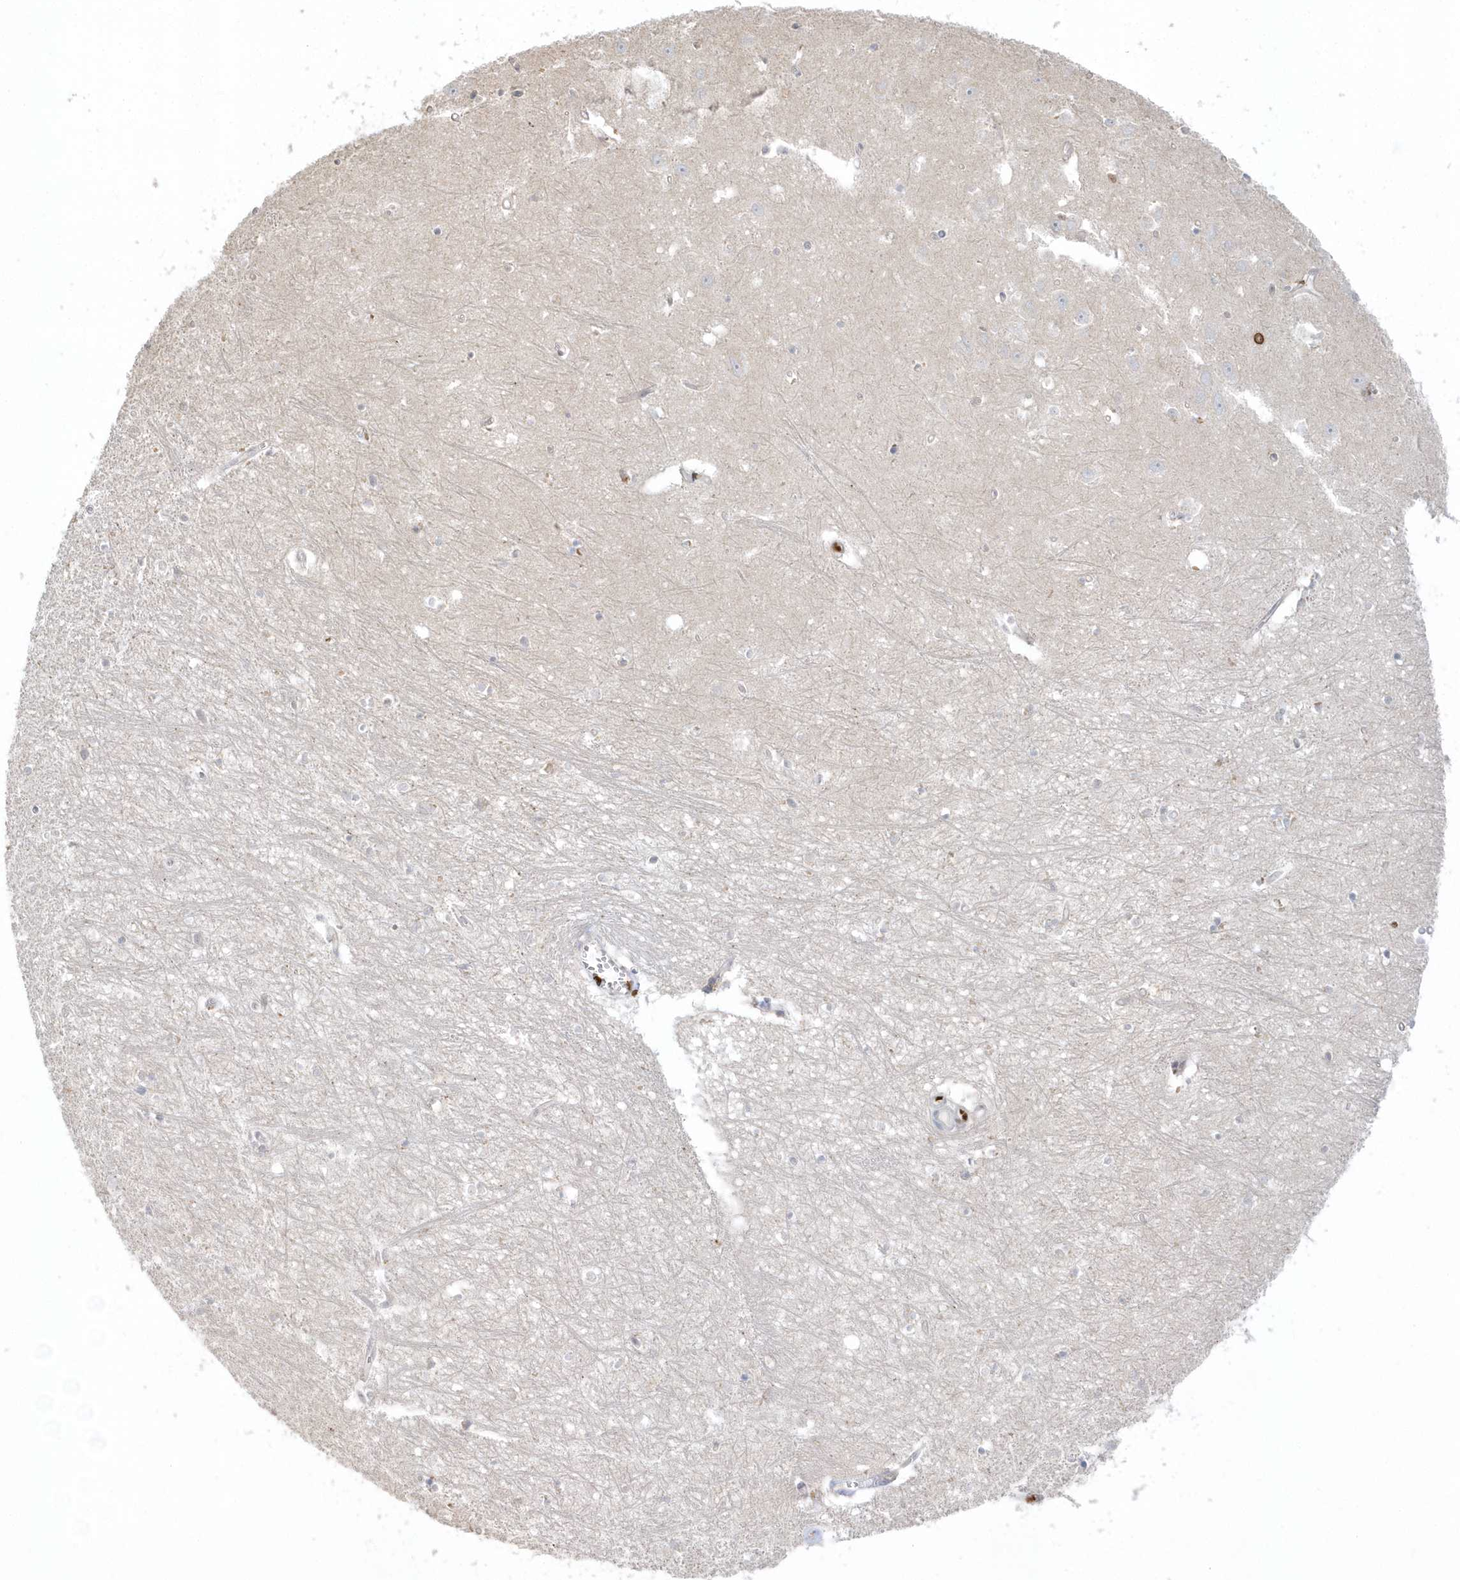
{"staining": {"intensity": "negative", "quantity": "none", "location": "none"}, "tissue": "hippocampus", "cell_type": "Glial cells", "image_type": "normal", "snomed": [{"axis": "morphology", "description": "Normal tissue, NOS"}, {"axis": "topography", "description": "Hippocampus"}], "caption": "Glial cells are negative for brown protein staining in unremarkable hippocampus. (IHC, brightfield microscopy, high magnification).", "gene": "SUMO2", "patient": {"sex": "female", "age": 64}}